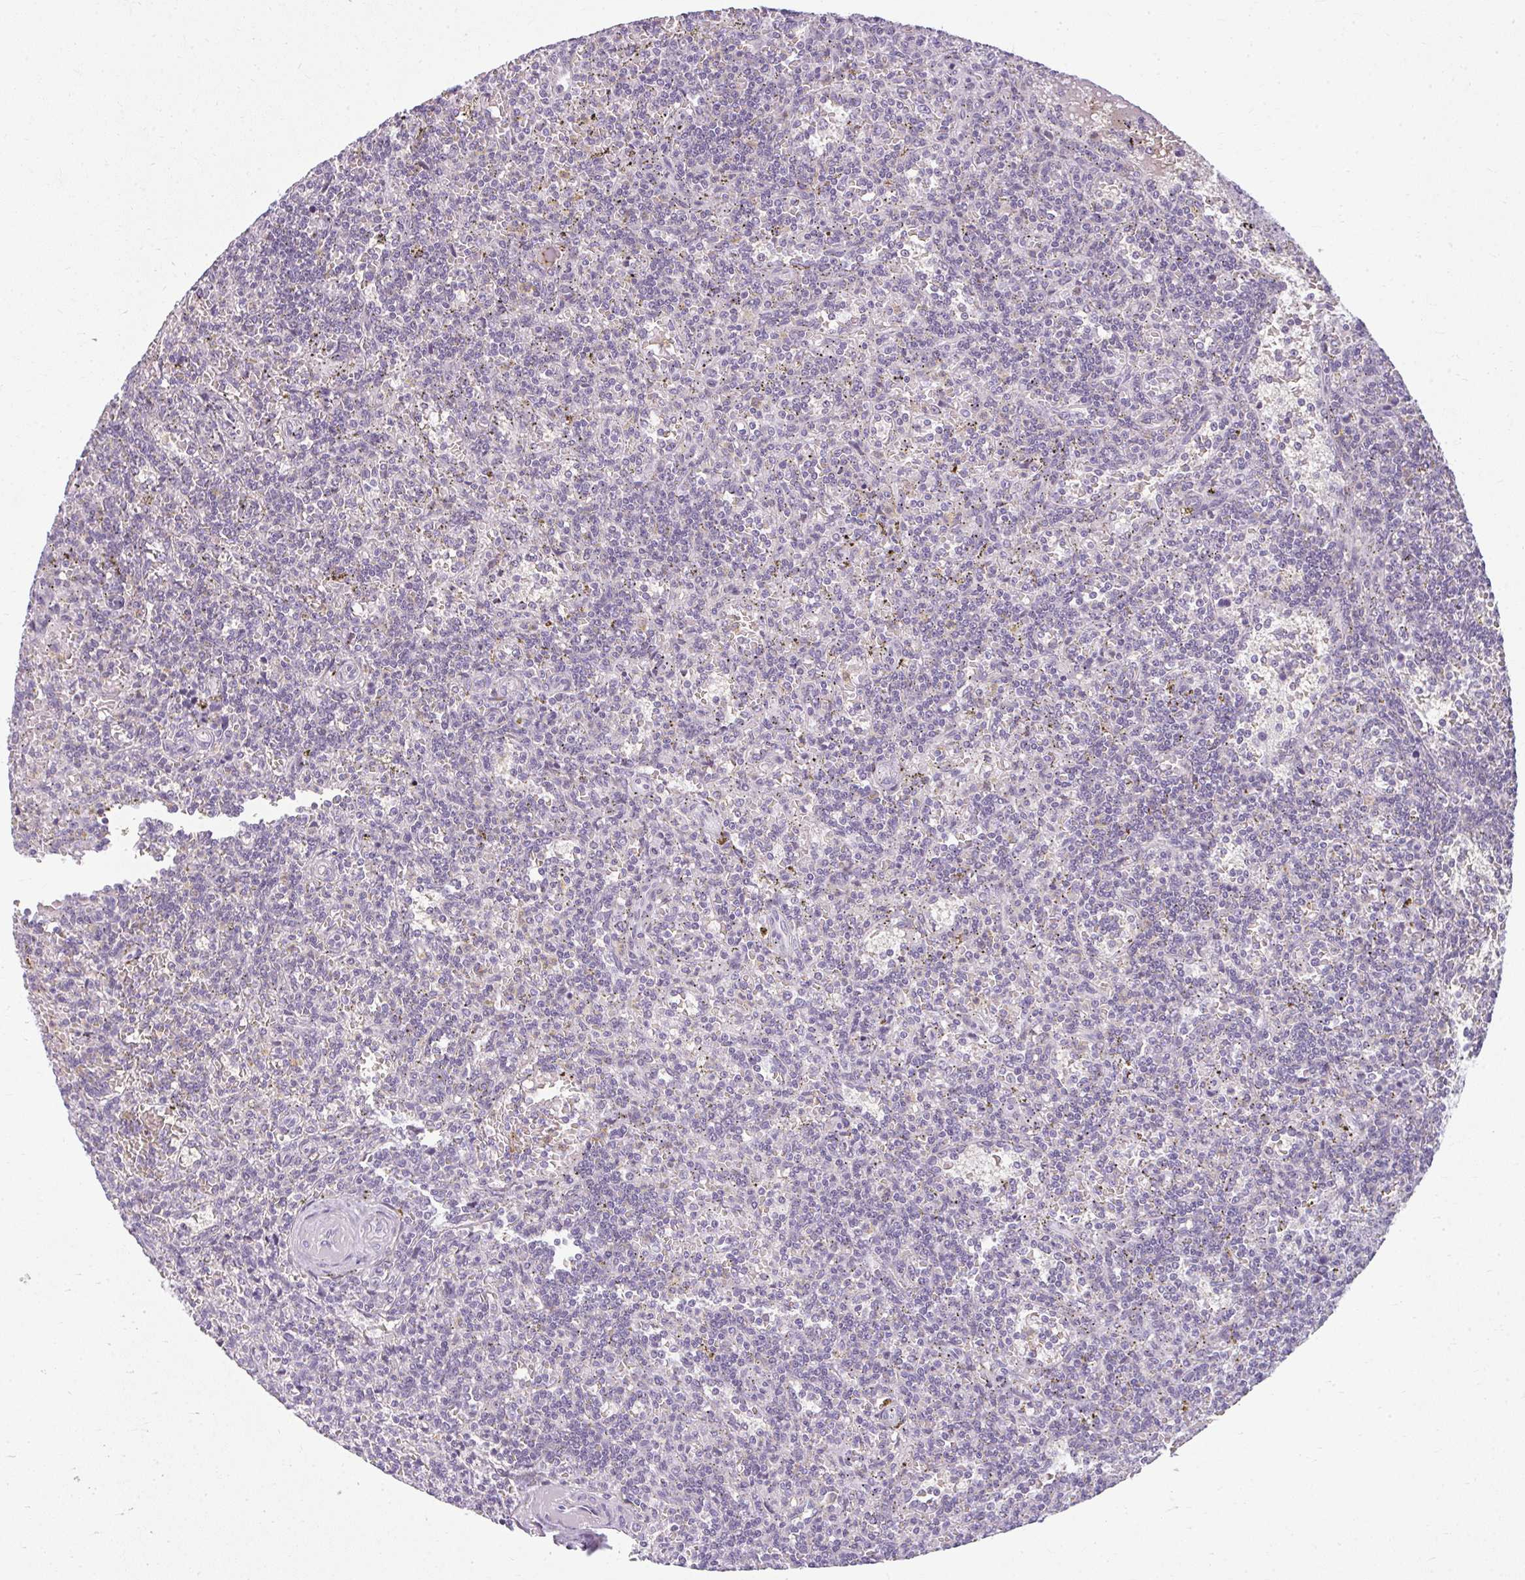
{"staining": {"intensity": "negative", "quantity": "none", "location": "none"}, "tissue": "lymphoma", "cell_type": "Tumor cells", "image_type": "cancer", "snomed": [{"axis": "morphology", "description": "Malignant lymphoma, non-Hodgkin's type, Low grade"}, {"axis": "topography", "description": "Spleen"}], "caption": "Immunohistochemistry (IHC) of low-grade malignant lymphoma, non-Hodgkin's type reveals no staining in tumor cells. Nuclei are stained in blue.", "gene": "ZFYVE26", "patient": {"sex": "male", "age": 73}}